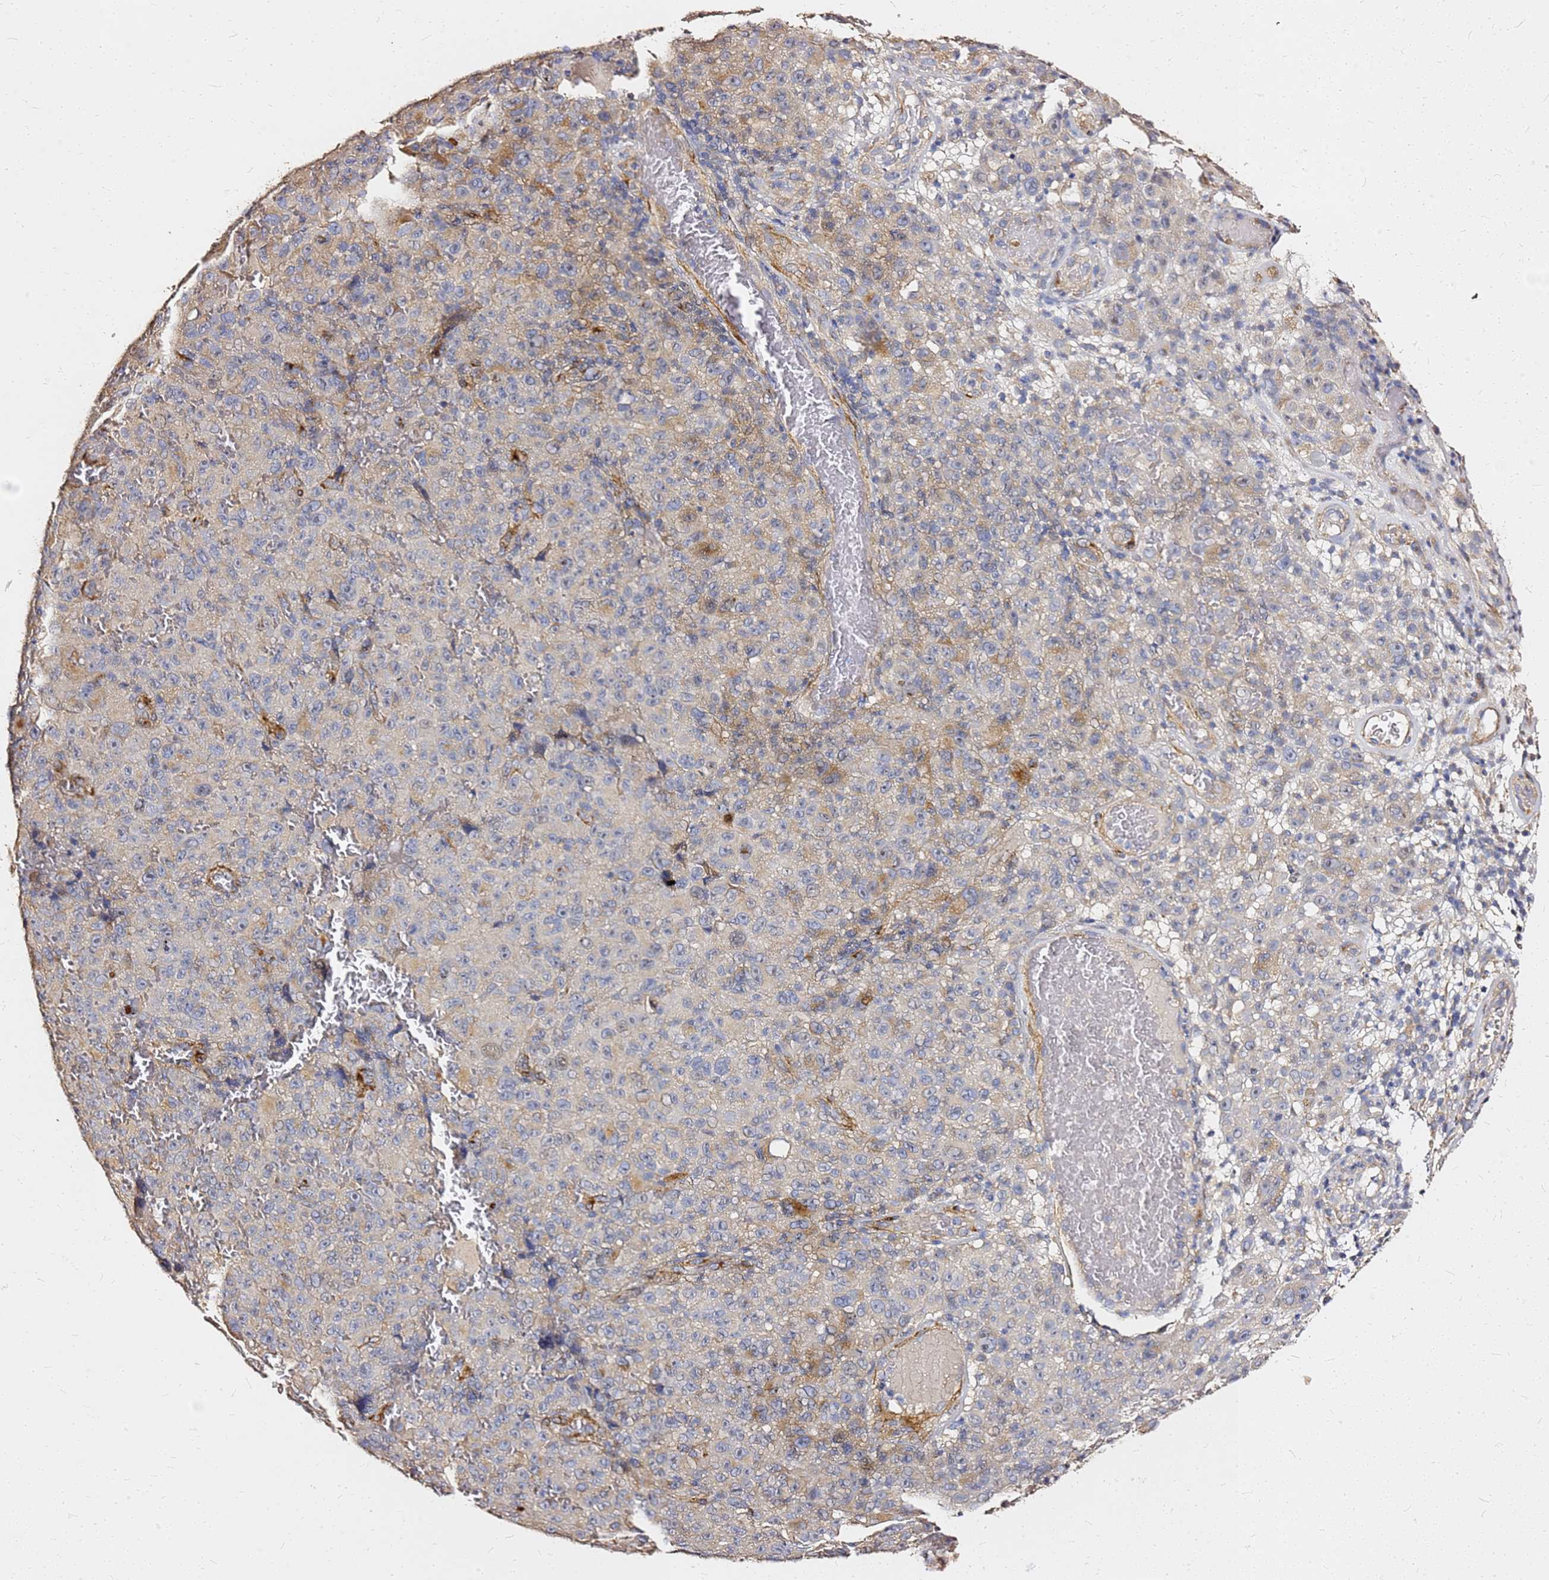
{"staining": {"intensity": "weak", "quantity": "<25%", "location": "cytoplasmic/membranous"}, "tissue": "melanoma", "cell_type": "Tumor cells", "image_type": "cancer", "snomed": [{"axis": "morphology", "description": "Malignant melanoma, NOS"}, {"axis": "topography", "description": "Skin"}], "caption": "DAB immunohistochemical staining of human malignant melanoma exhibits no significant positivity in tumor cells. (IHC, brightfield microscopy, high magnification).", "gene": "EXD3", "patient": {"sex": "female", "age": 82}}